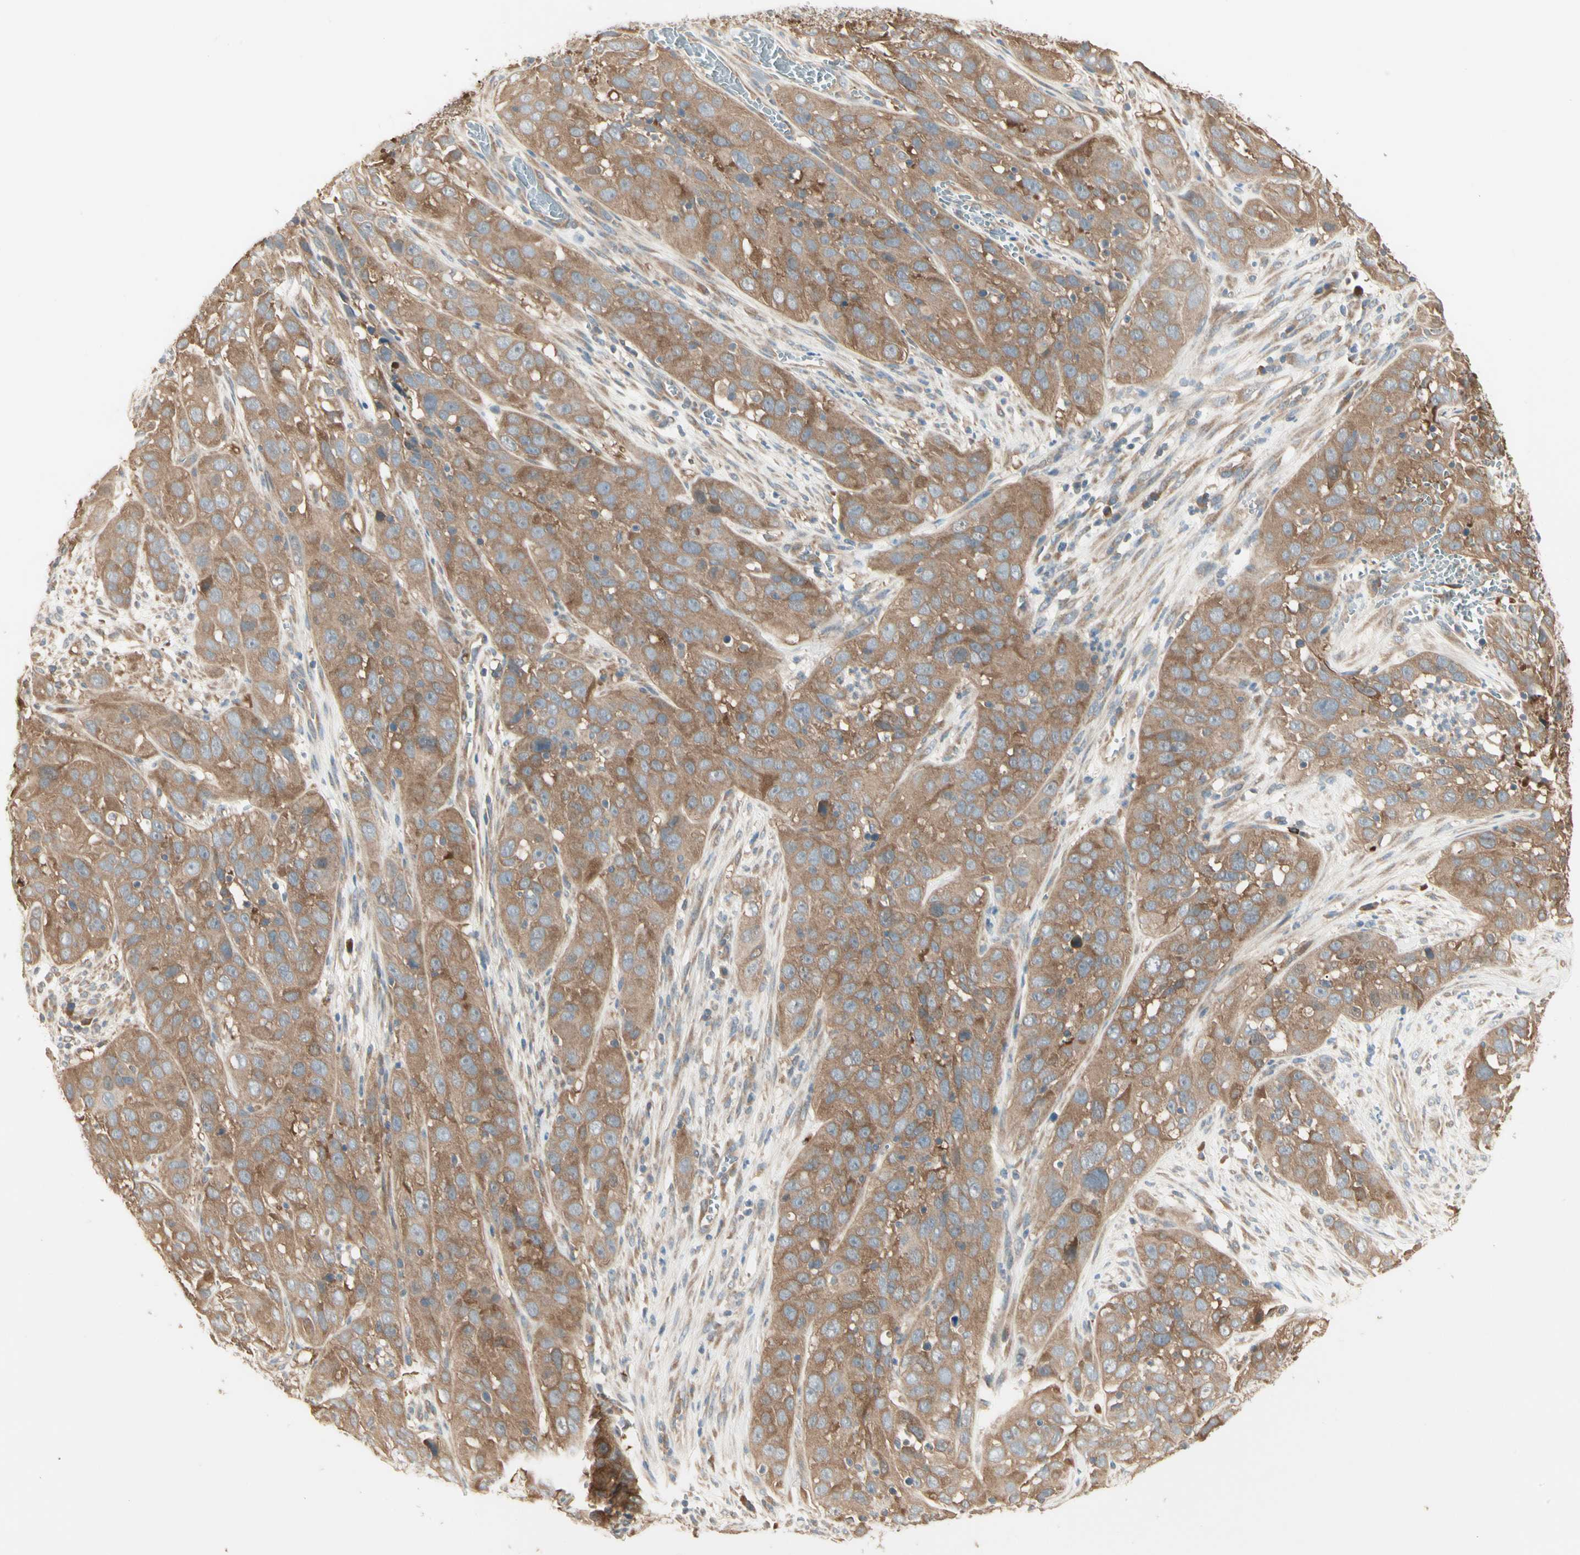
{"staining": {"intensity": "moderate", "quantity": ">75%", "location": "cytoplasmic/membranous"}, "tissue": "cervical cancer", "cell_type": "Tumor cells", "image_type": "cancer", "snomed": [{"axis": "morphology", "description": "Squamous cell carcinoma, NOS"}, {"axis": "topography", "description": "Cervix"}], "caption": "Brown immunohistochemical staining in human squamous cell carcinoma (cervical) displays moderate cytoplasmic/membranous staining in approximately >75% of tumor cells.", "gene": "IRAG1", "patient": {"sex": "female", "age": 32}}